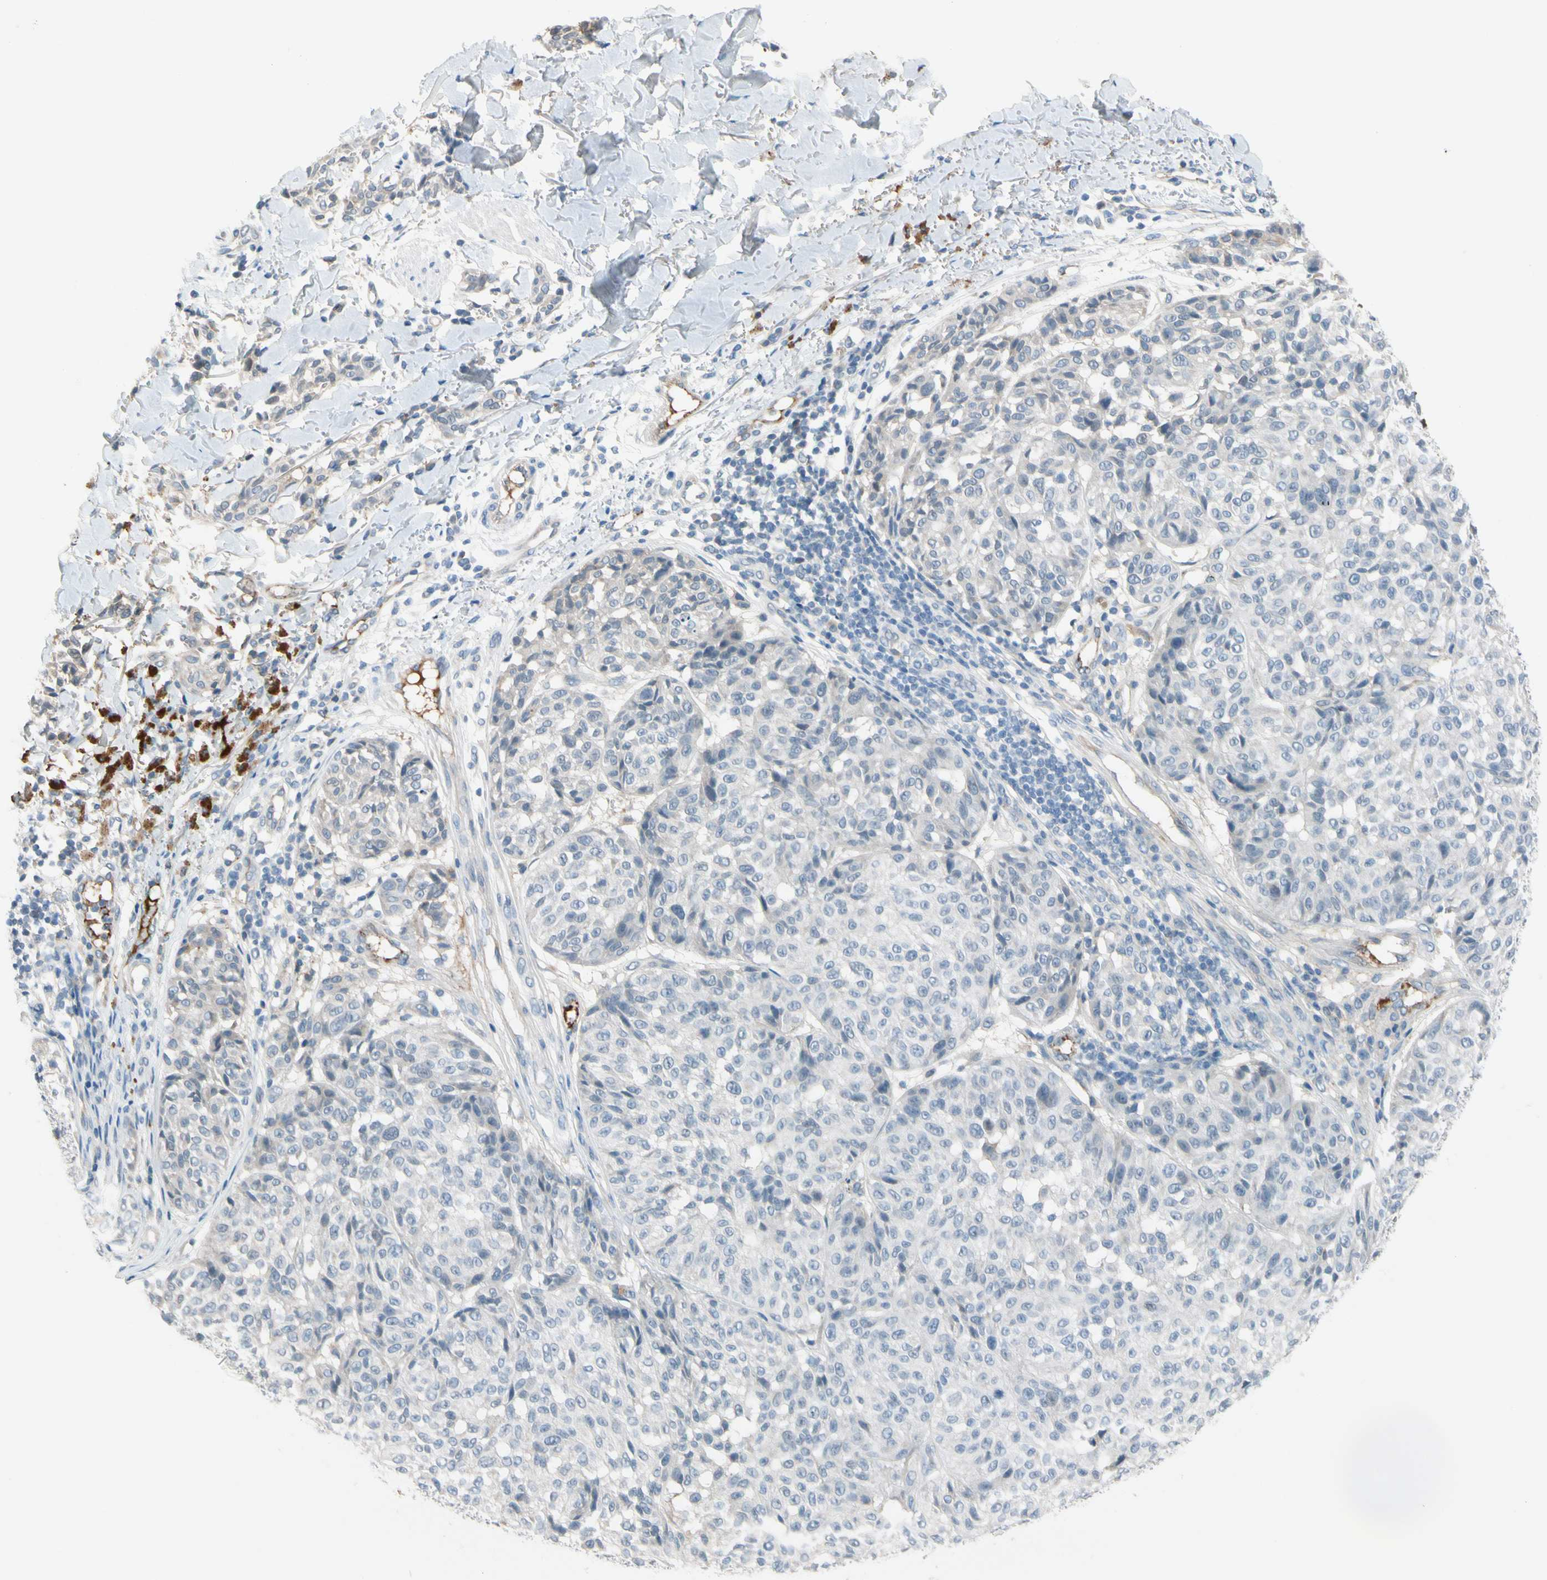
{"staining": {"intensity": "negative", "quantity": "none", "location": "none"}, "tissue": "melanoma", "cell_type": "Tumor cells", "image_type": "cancer", "snomed": [{"axis": "morphology", "description": "Malignant melanoma, NOS"}, {"axis": "topography", "description": "Skin"}], "caption": "There is no significant expression in tumor cells of malignant melanoma.", "gene": "CNDP1", "patient": {"sex": "female", "age": 46}}